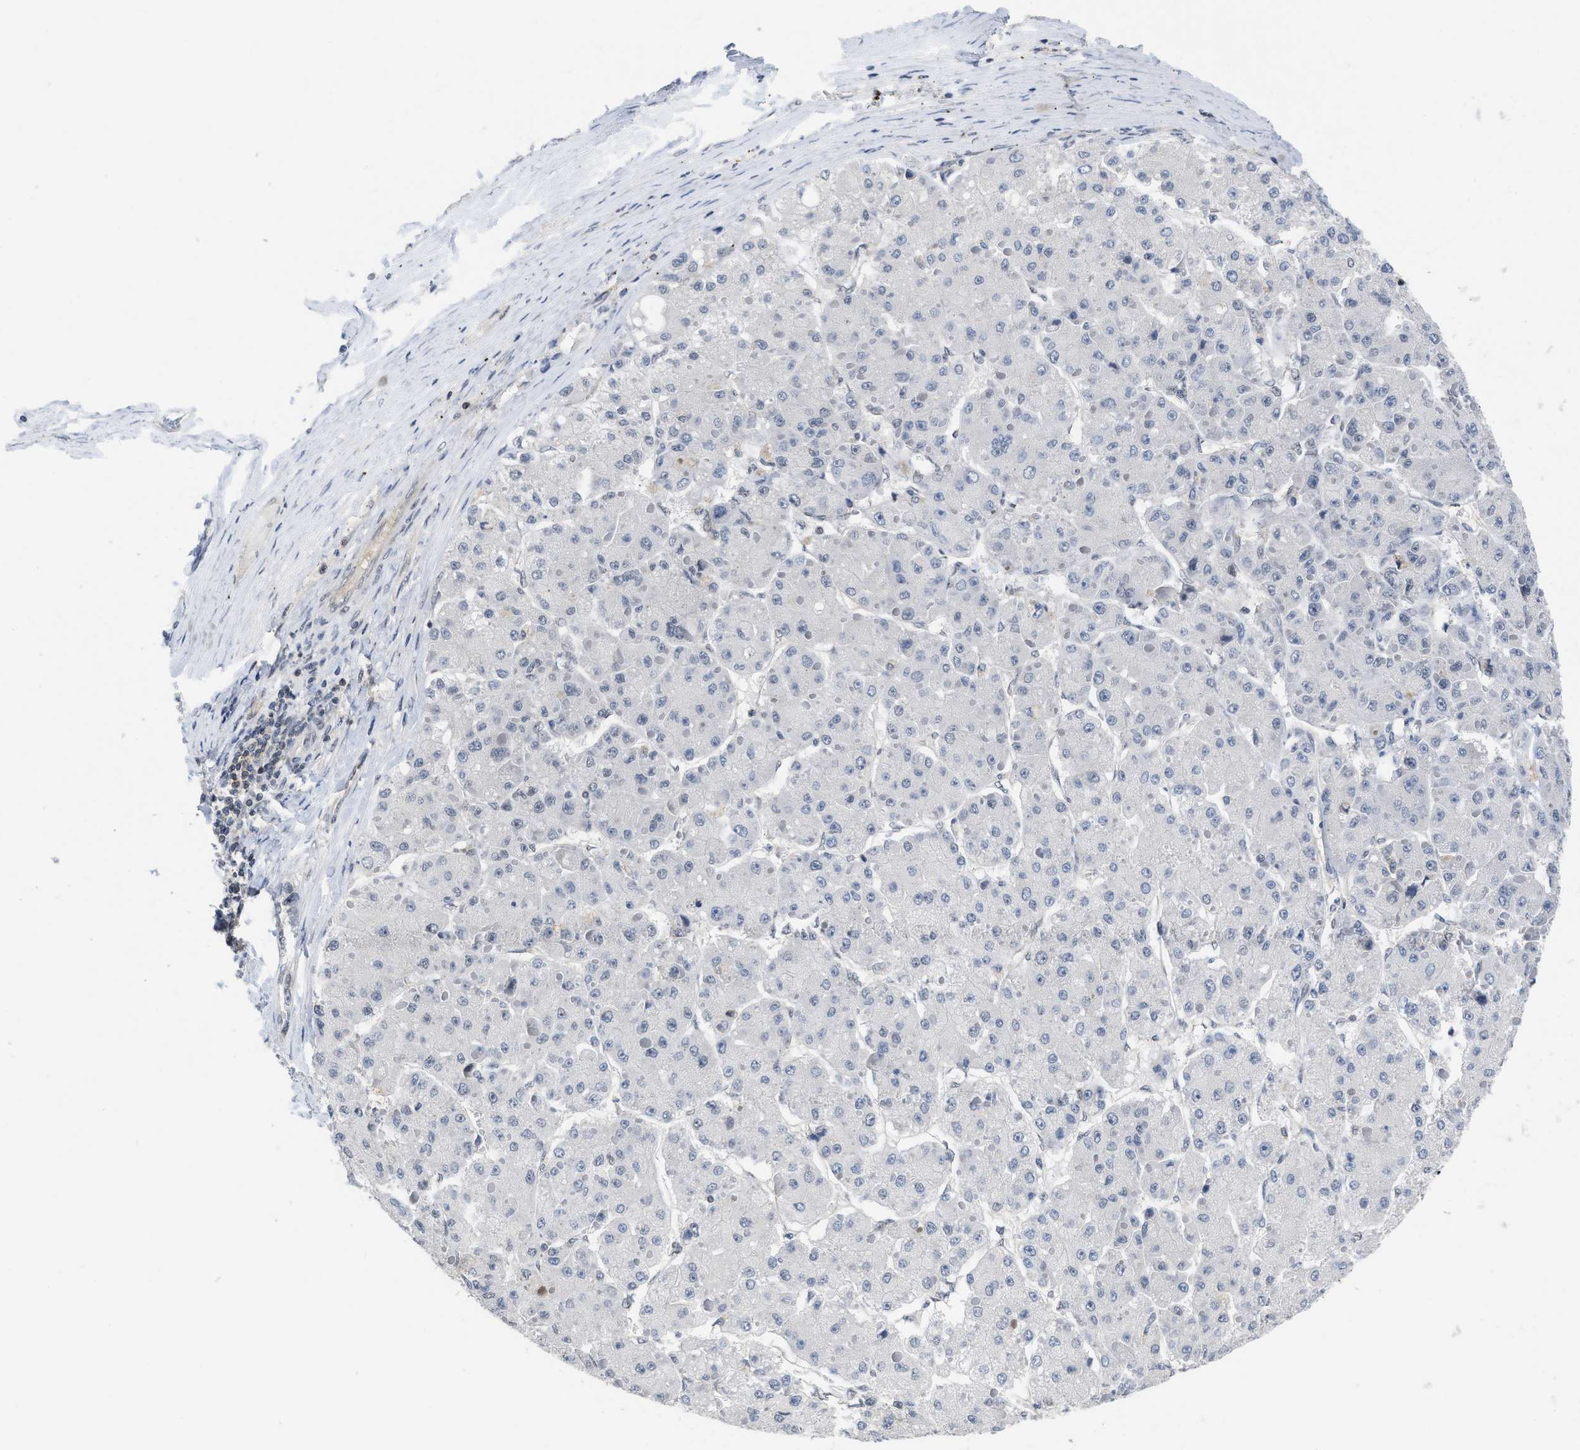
{"staining": {"intensity": "negative", "quantity": "none", "location": "none"}, "tissue": "liver cancer", "cell_type": "Tumor cells", "image_type": "cancer", "snomed": [{"axis": "morphology", "description": "Carcinoma, Hepatocellular, NOS"}, {"axis": "topography", "description": "Liver"}], "caption": "Image shows no significant protein expression in tumor cells of hepatocellular carcinoma (liver).", "gene": "HIF1A", "patient": {"sex": "female", "age": 73}}